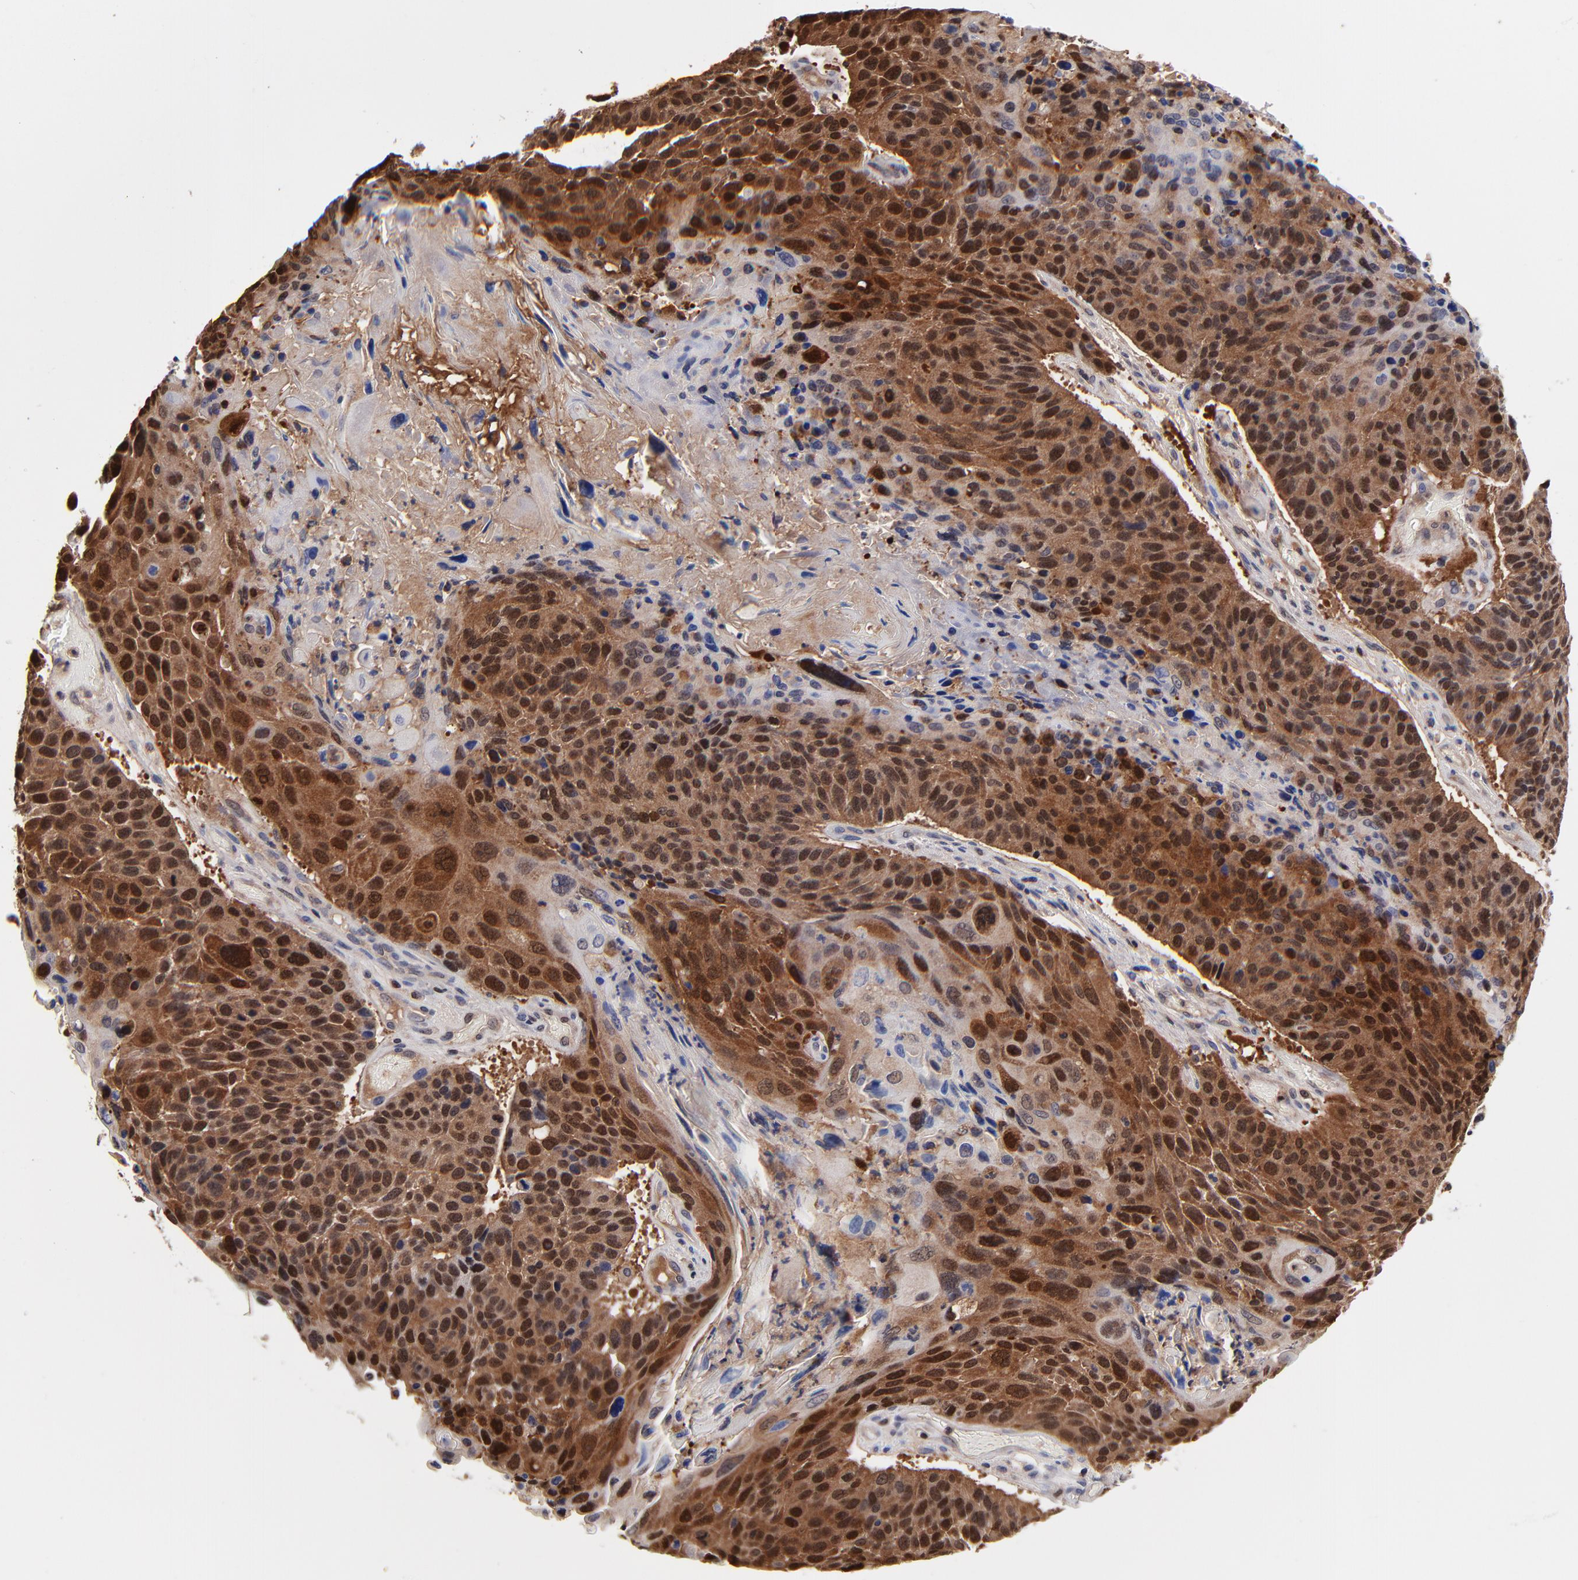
{"staining": {"intensity": "strong", "quantity": ">75%", "location": "cytoplasmic/membranous,nuclear"}, "tissue": "lung cancer", "cell_type": "Tumor cells", "image_type": "cancer", "snomed": [{"axis": "morphology", "description": "Squamous cell carcinoma, NOS"}, {"axis": "topography", "description": "Lung"}], "caption": "Immunohistochemical staining of squamous cell carcinoma (lung) exhibits high levels of strong cytoplasmic/membranous and nuclear protein staining in approximately >75% of tumor cells. (DAB (3,3'-diaminobenzidine) = brown stain, brightfield microscopy at high magnification).", "gene": "DCTPP1", "patient": {"sex": "male", "age": 68}}